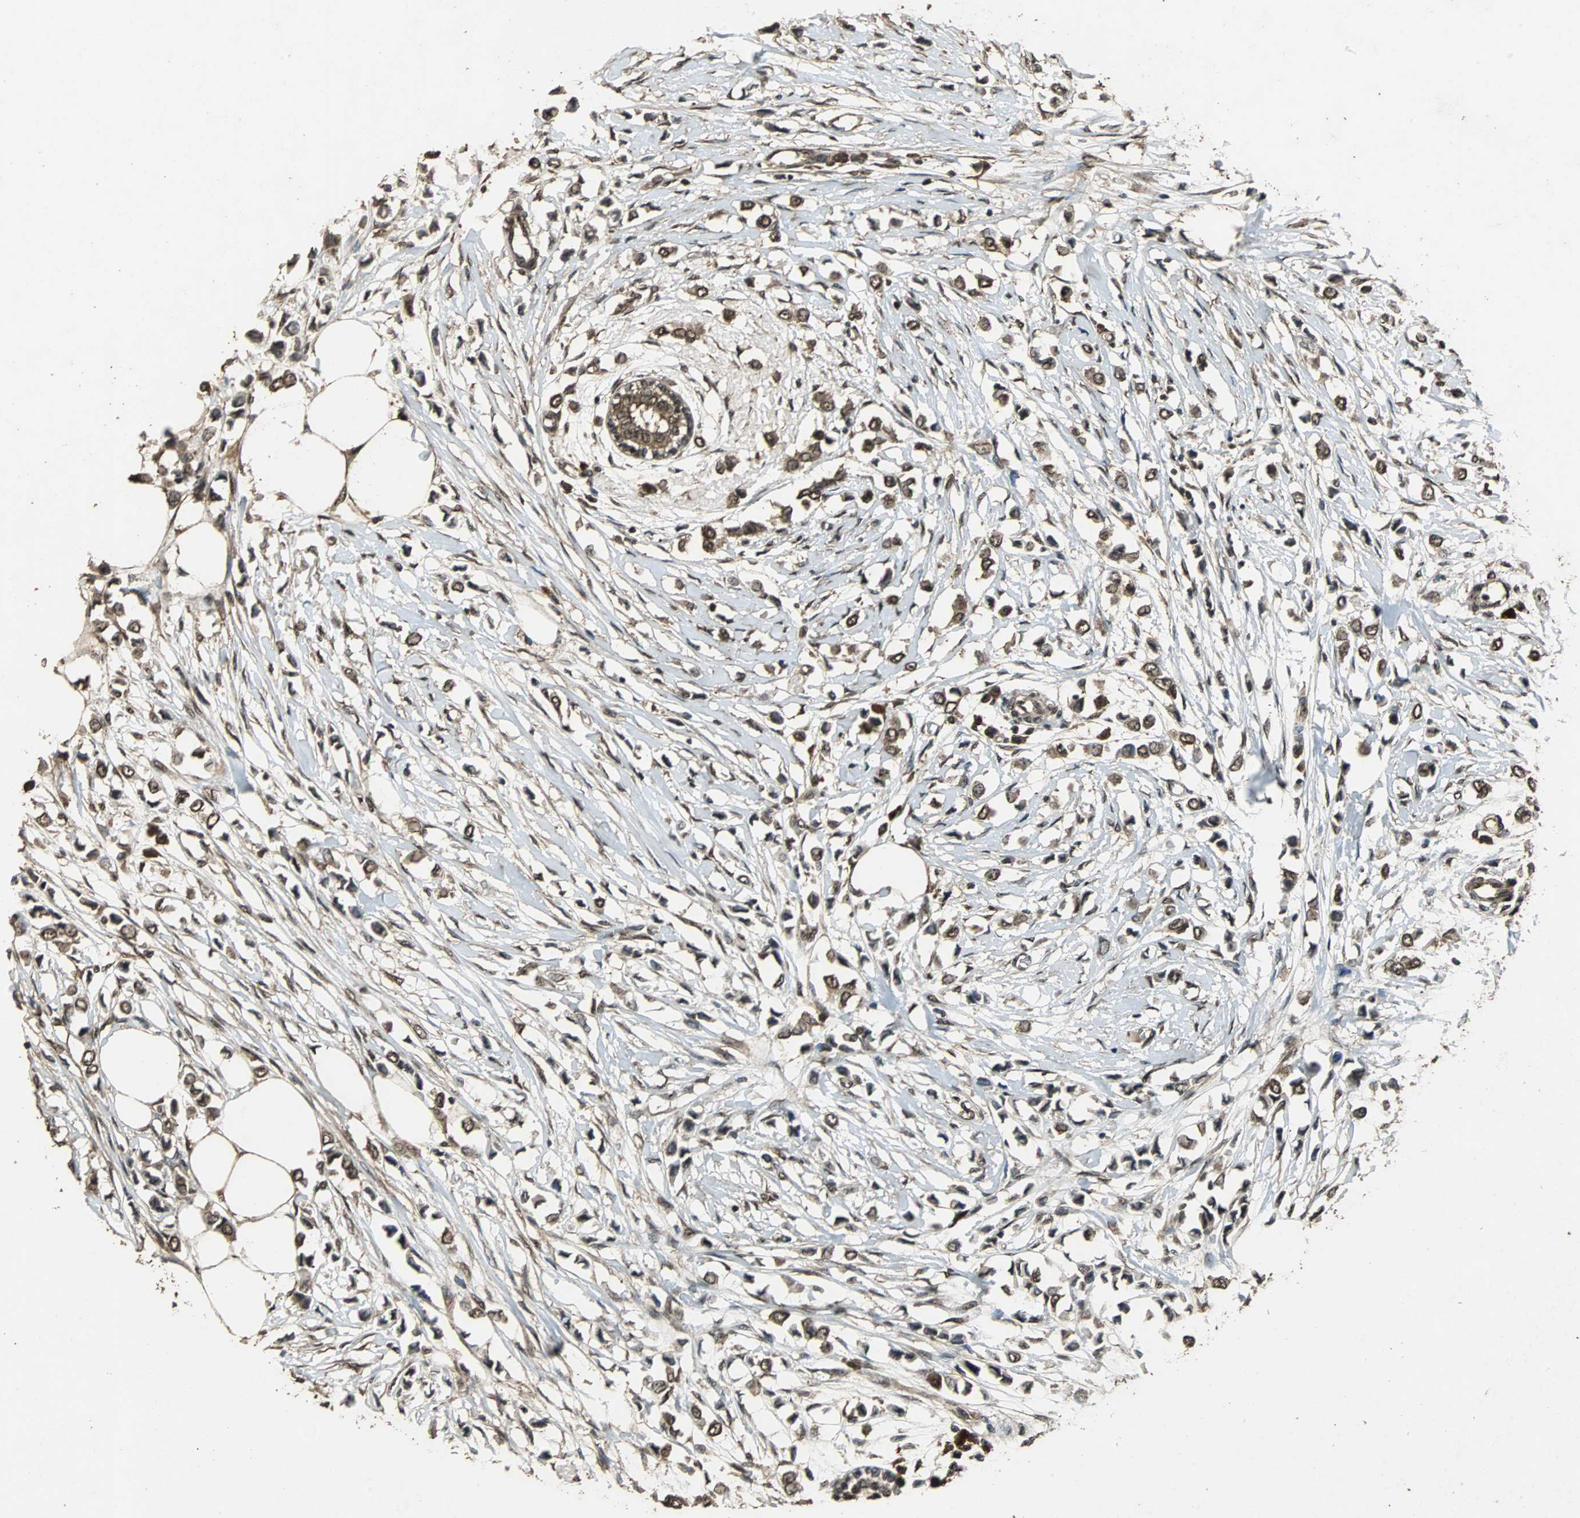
{"staining": {"intensity": "strong", "quantity": ">75%", "location": "cytoplasmic/membranous,nuclear"}, "tissue": "breast cancer", "cell_type": "Tumor cells", "image_type": "cancer", "snomed": [{"axis": "morphology", "description": "Lobular carcinoma"}, {"axis": "topography", "description": "Breast"}], "caption": "Human breast cancer stained with a brown dye demonstrates strong cytoplasmic/membranous and nuclear positive positivity in about >75% of tumor cells.", "gene": "ZNF18", "patient": {"sex": "female", "age": 51}}